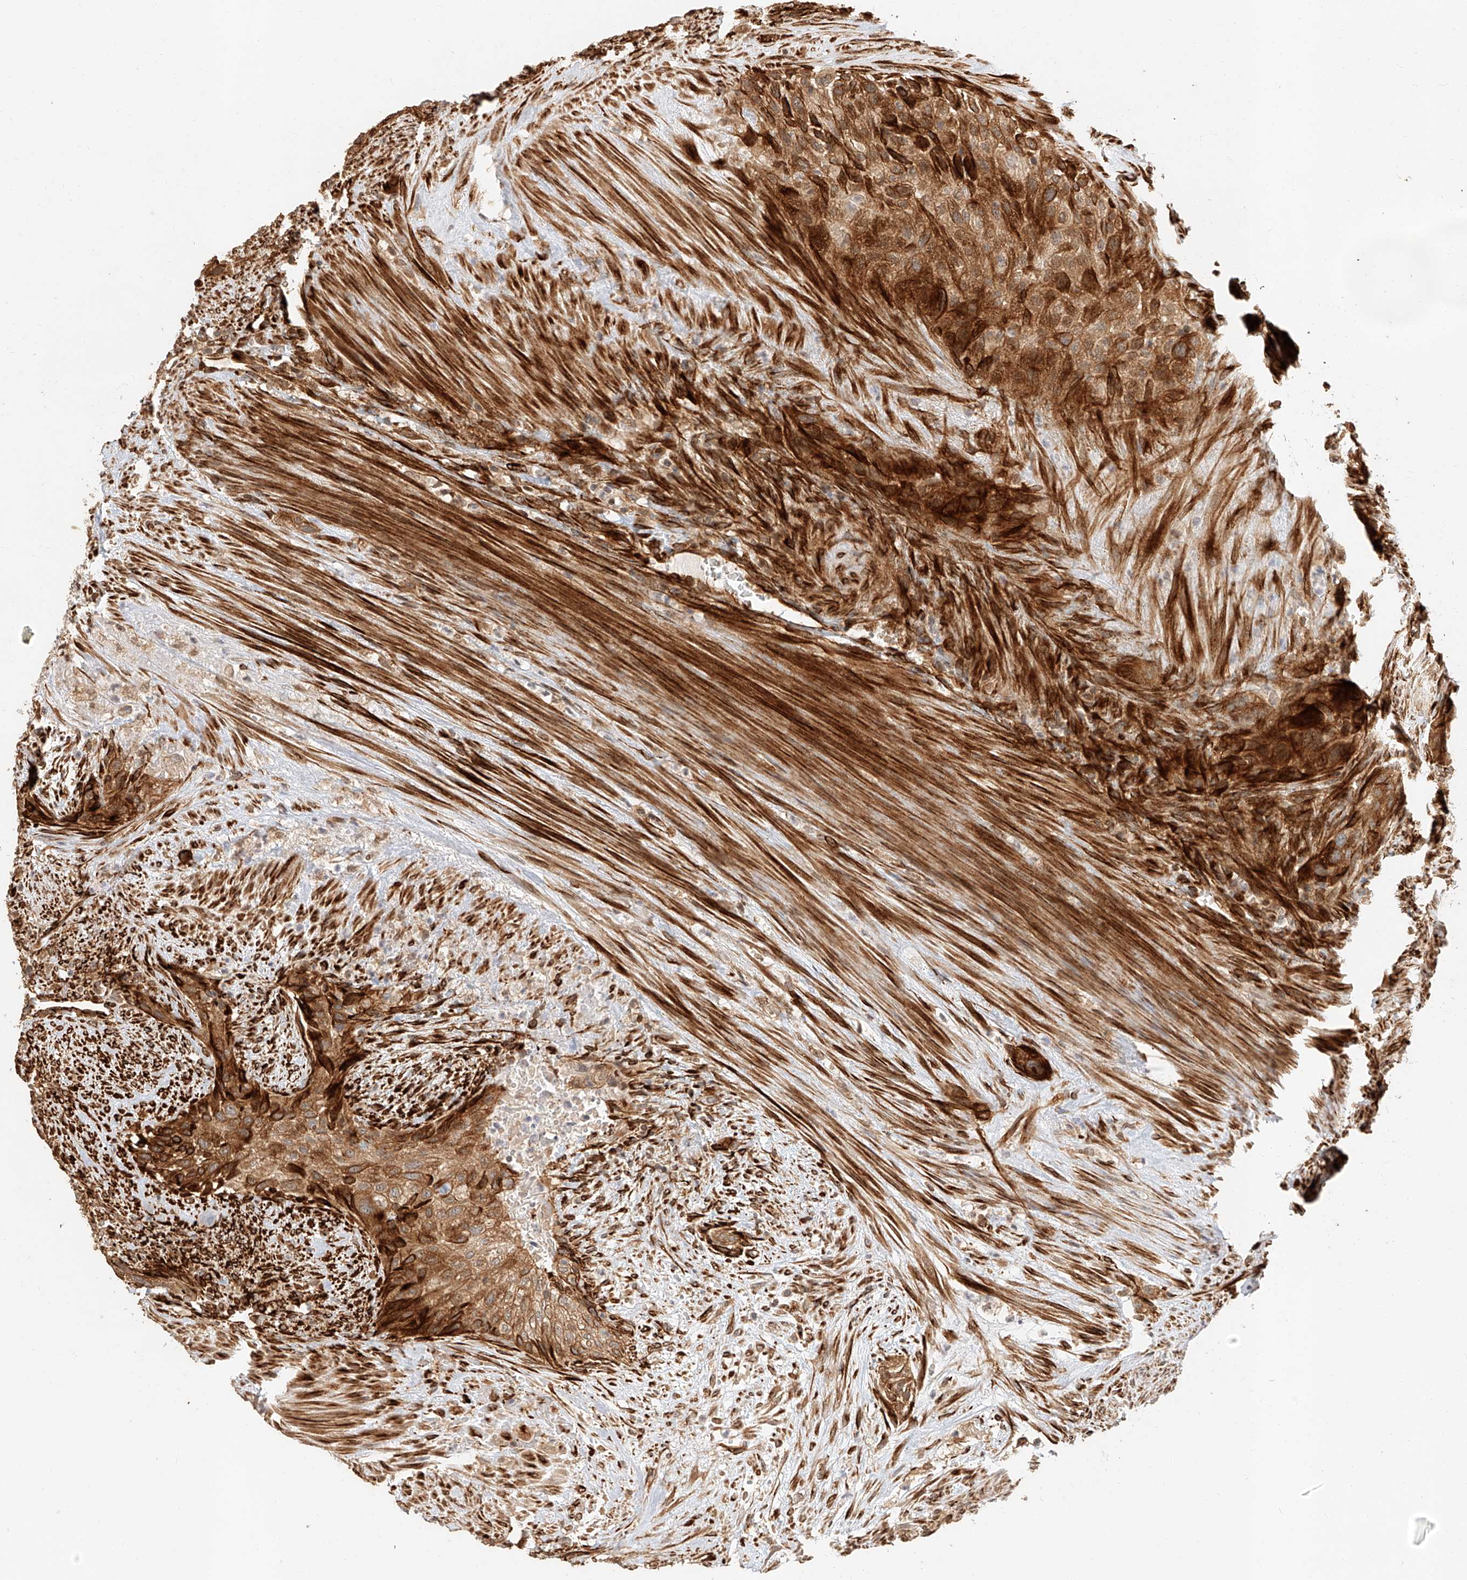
{"staining": {"intensity": "strong", "quantity": ">75%", "location": "cytoplasmic/membranous"}, "tissue": "urothelial cancer", "cell_type": "Tumor cells", "image_type": "cancer", "snomed": [{"axis": "morphology", "description": "Urothelial carcinoma, High grade"}, {"axis": "topography", "description": "Urinary bladder"}], "caption": "Urothelial cancer was stained to show a protein in brown. There is high levels of strong cytoplasmic/membranous positivity in approximately >75% of tumor cells. Using DAB (brown) and hematoxylin (blue) stains, captured at high magnification using brightfield microscopy.", "gene": "NAP1L1", "patient": {"sex": "male", "age": 35}}